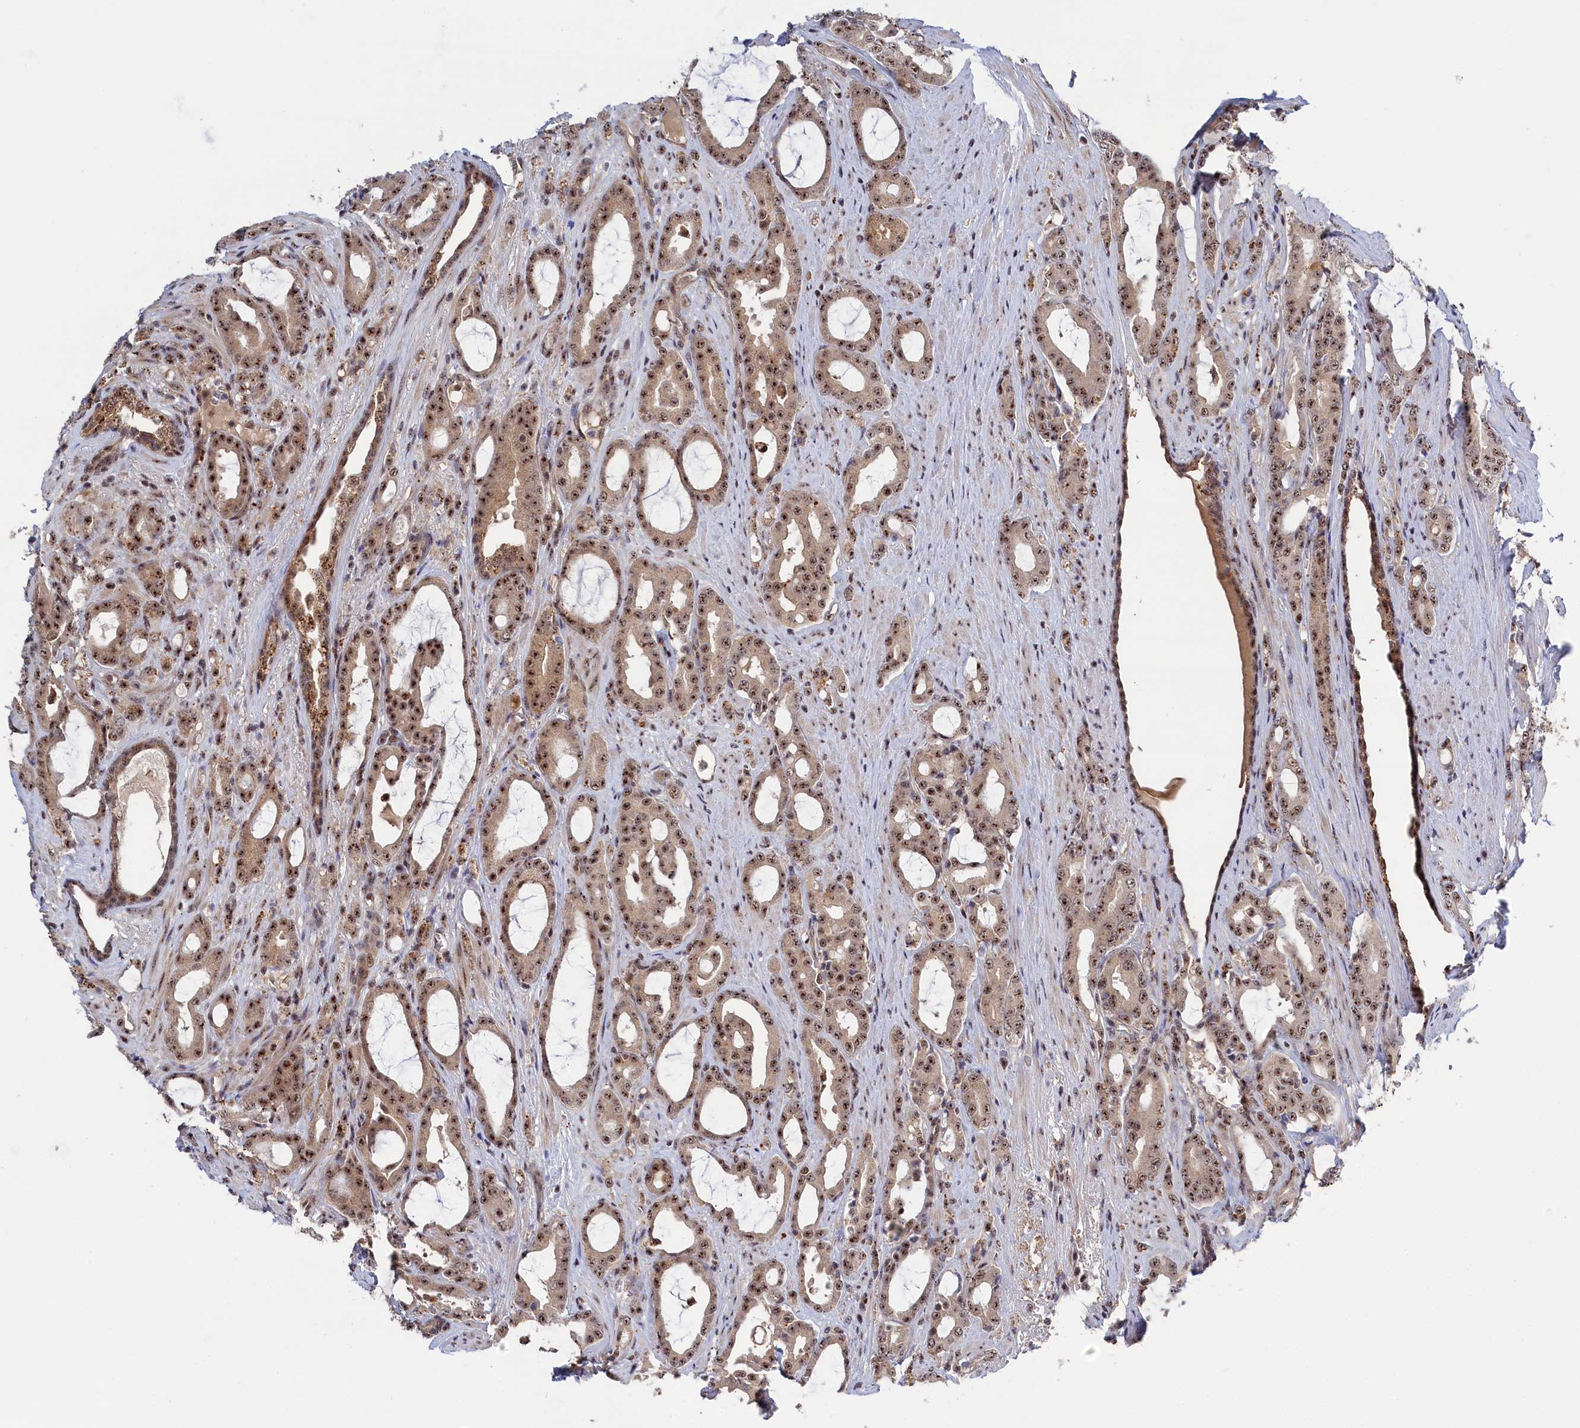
{"staining": {"intensity": "moderate", "quantity": ">75%", "location": "nuclear"}, "tissue": "prostate cancer", "cell_type": "Tumor cells", "image_type": "cancer", "snomed": [{"axis": "morphology", "description": "Adenocarcinoma, High grade"}, {"axis": "topography", "description": "Prostate"}], "caption": "This image reveals IHC staining of prostate cancer (adenocarcinoma (high-grade)), with medium moderate nuclear staining in approximately >75% of tumor cells.", "gene": "TAB1", "patient": {"sex": "male", "age": 72}}